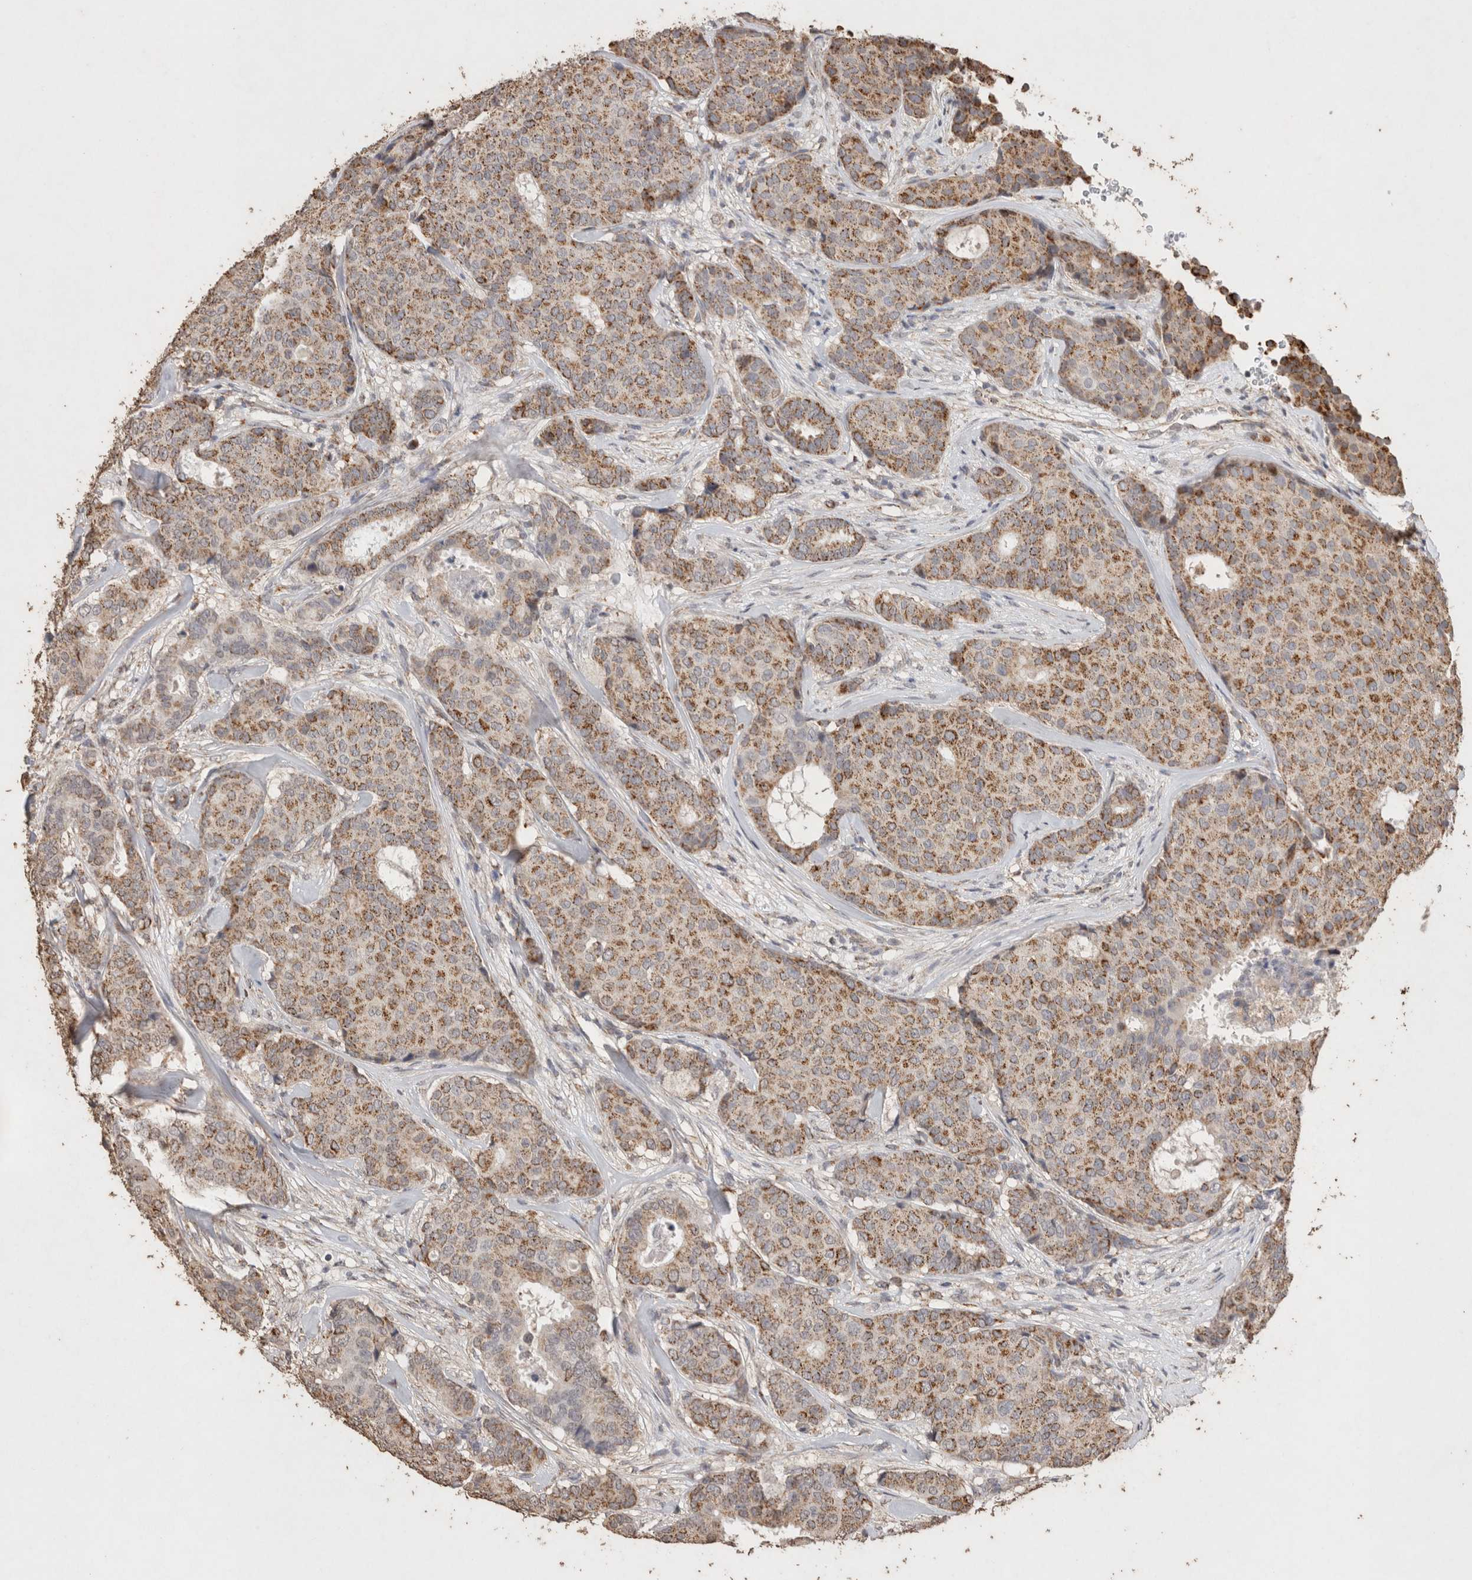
{"staining": {"intensity": "moderate", "quantity": ">75%", "location": "cytoplasmic/membranous"}, "tissue": "breast cancer", "cell_type": "Tumor cells", "image_type": "cancer", "snomed": [{"axis": "morphology", "description": "Duct carcinoma"}, {"axis": "topography", "description": "Breast"}], "caption": "Immunohistochemical staining of human breast invasive ductal carcinoma exhibits medium levels of moderate cytoplasmic/membranous positivity in approximately >75% of tumor cells.", "gene": "ACADM", "patient": {"sex": "female", "age": 75}}